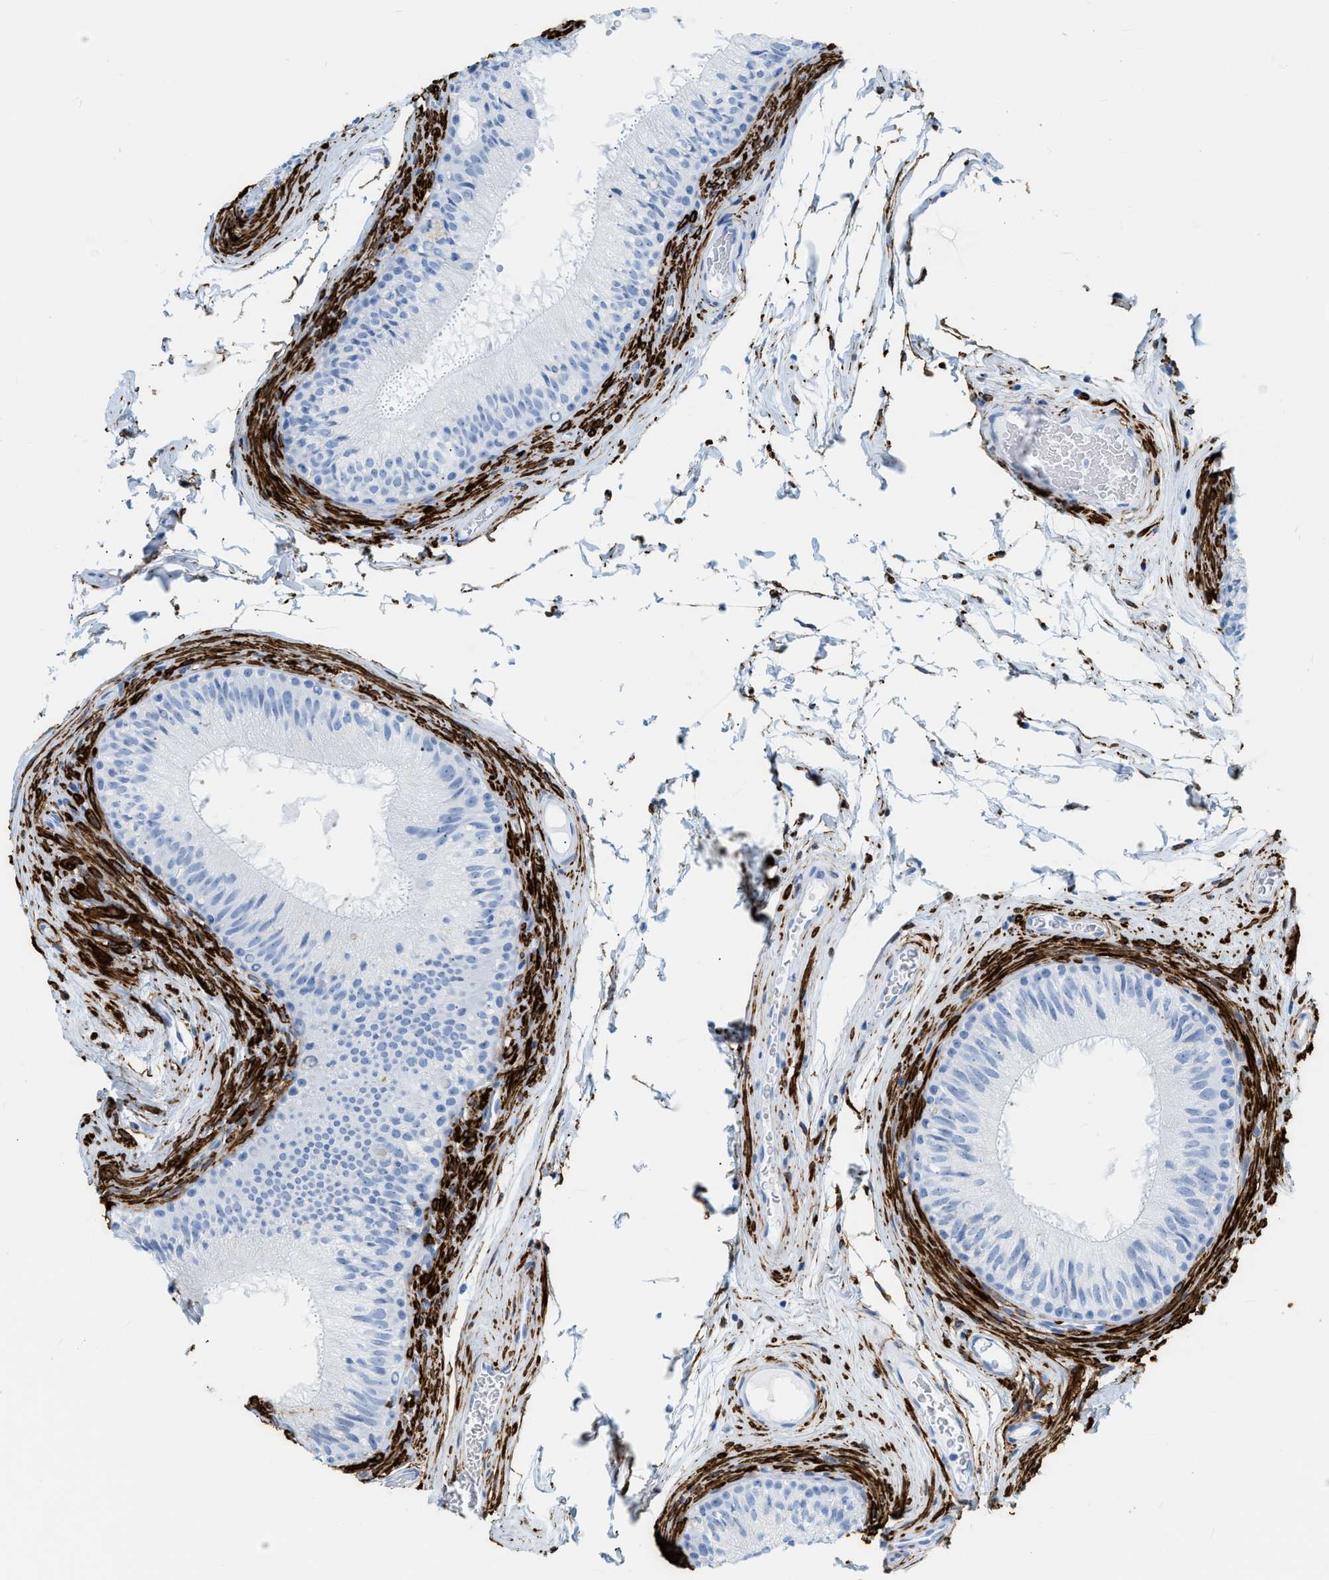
{"staining": {"intensity": "negative", "quantity": "none", "location": "none"}, "tissue": "epididymis", "cell_type": "Glandular cells", "image_type": "normal", "snomed": [{"axis": "morphology", "description": "Normal tissue, NOS"}, {"axis": "topography", "description": "Testis"}, {"axis": "topography", "description": "Epididymis"}], "caption": "This histopathology image is of normal epididymis stained with IHC to label a protein in brown with the nuclei are counter-stained blue. There is no positivity in glandular cells.", "gene": "DES", "patient": {"sex": "male", "age": 36}}